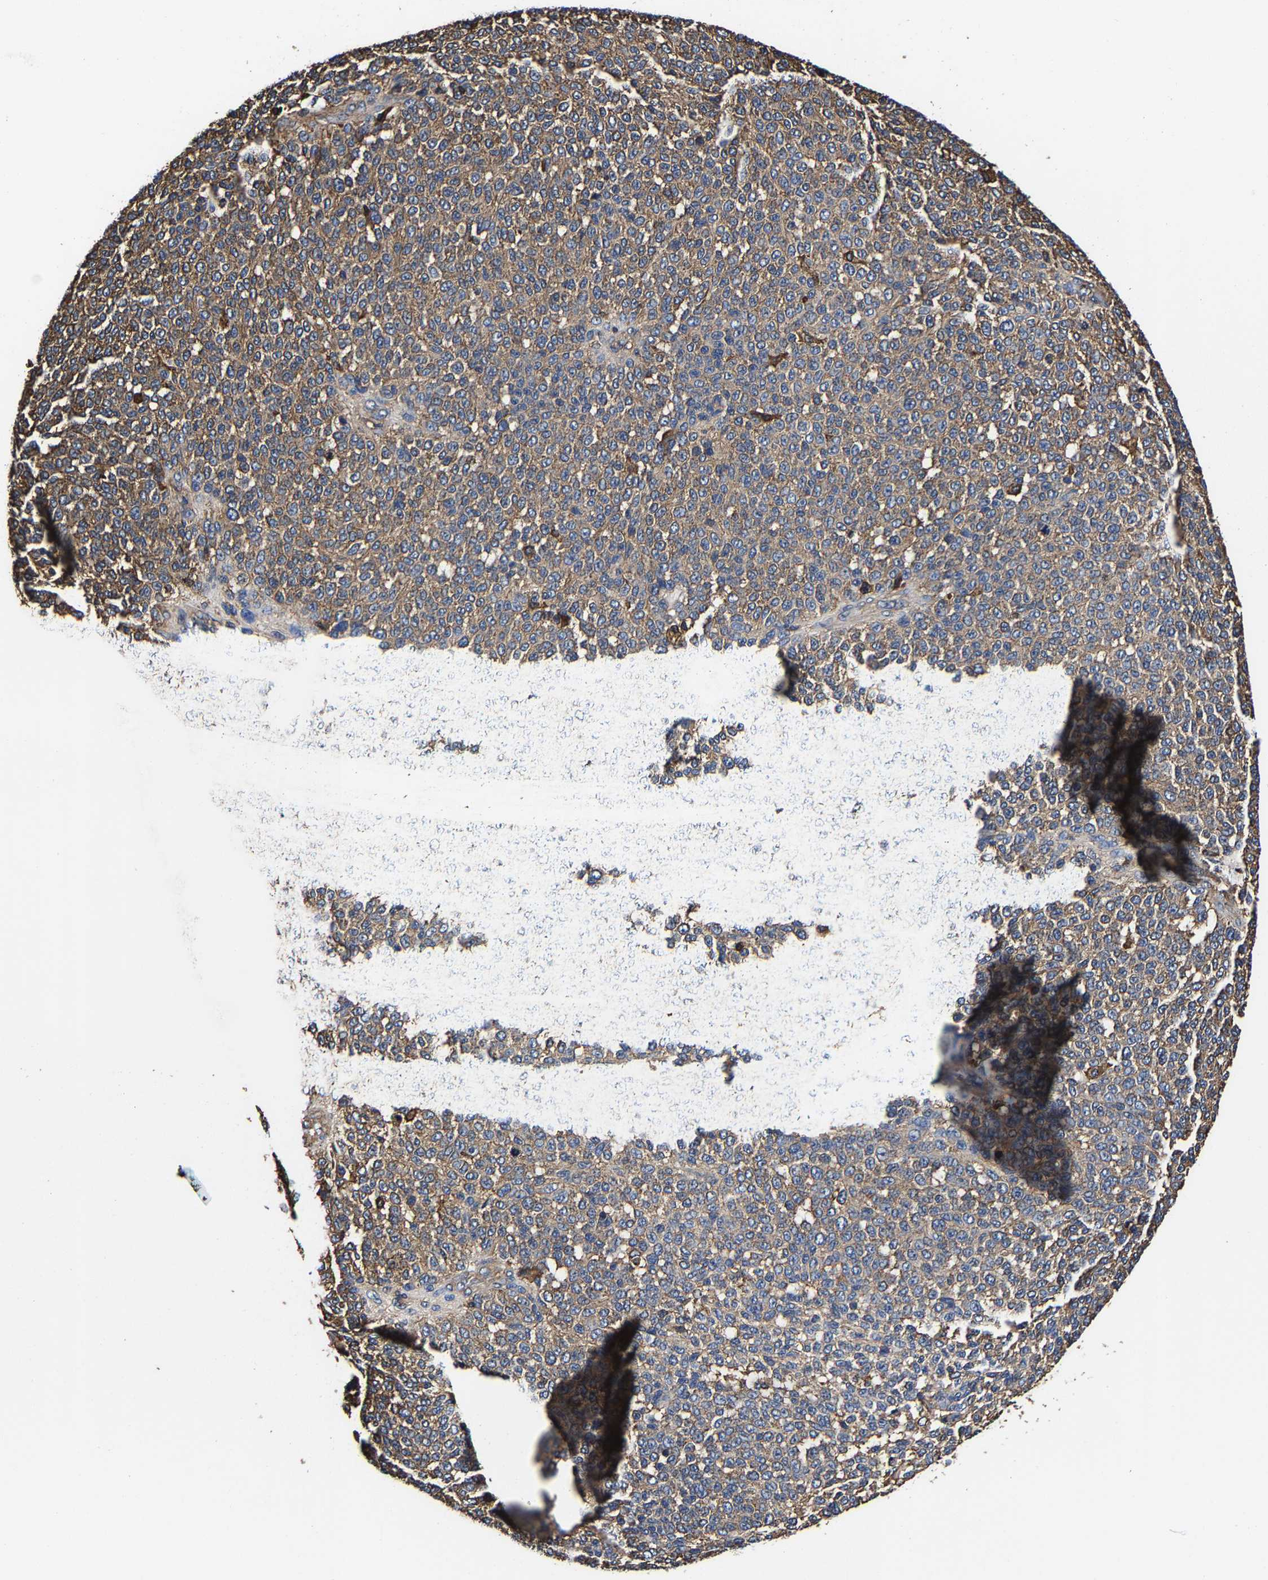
{"staining": {"intensity": "weak", "quantity": ">75%", "location": "cytoplasmic/membranous"}, "tissue": "melanoma", "cell_type": "Tumor cells", "image_type": "cancer", "snomed": [{"axis": "morphology", "description": "Malignant melanoma, NOS"}, {"axis": "topography", "description": "Skin"}], "caption": "The histopathology image demonstrates a brown stain indicating the presence of a protein in the cytoplasmic/membranous of tumor cells in malignant melanoma.", "gene": "SSH3", "patient": {"sex": "male", "age": 59}}